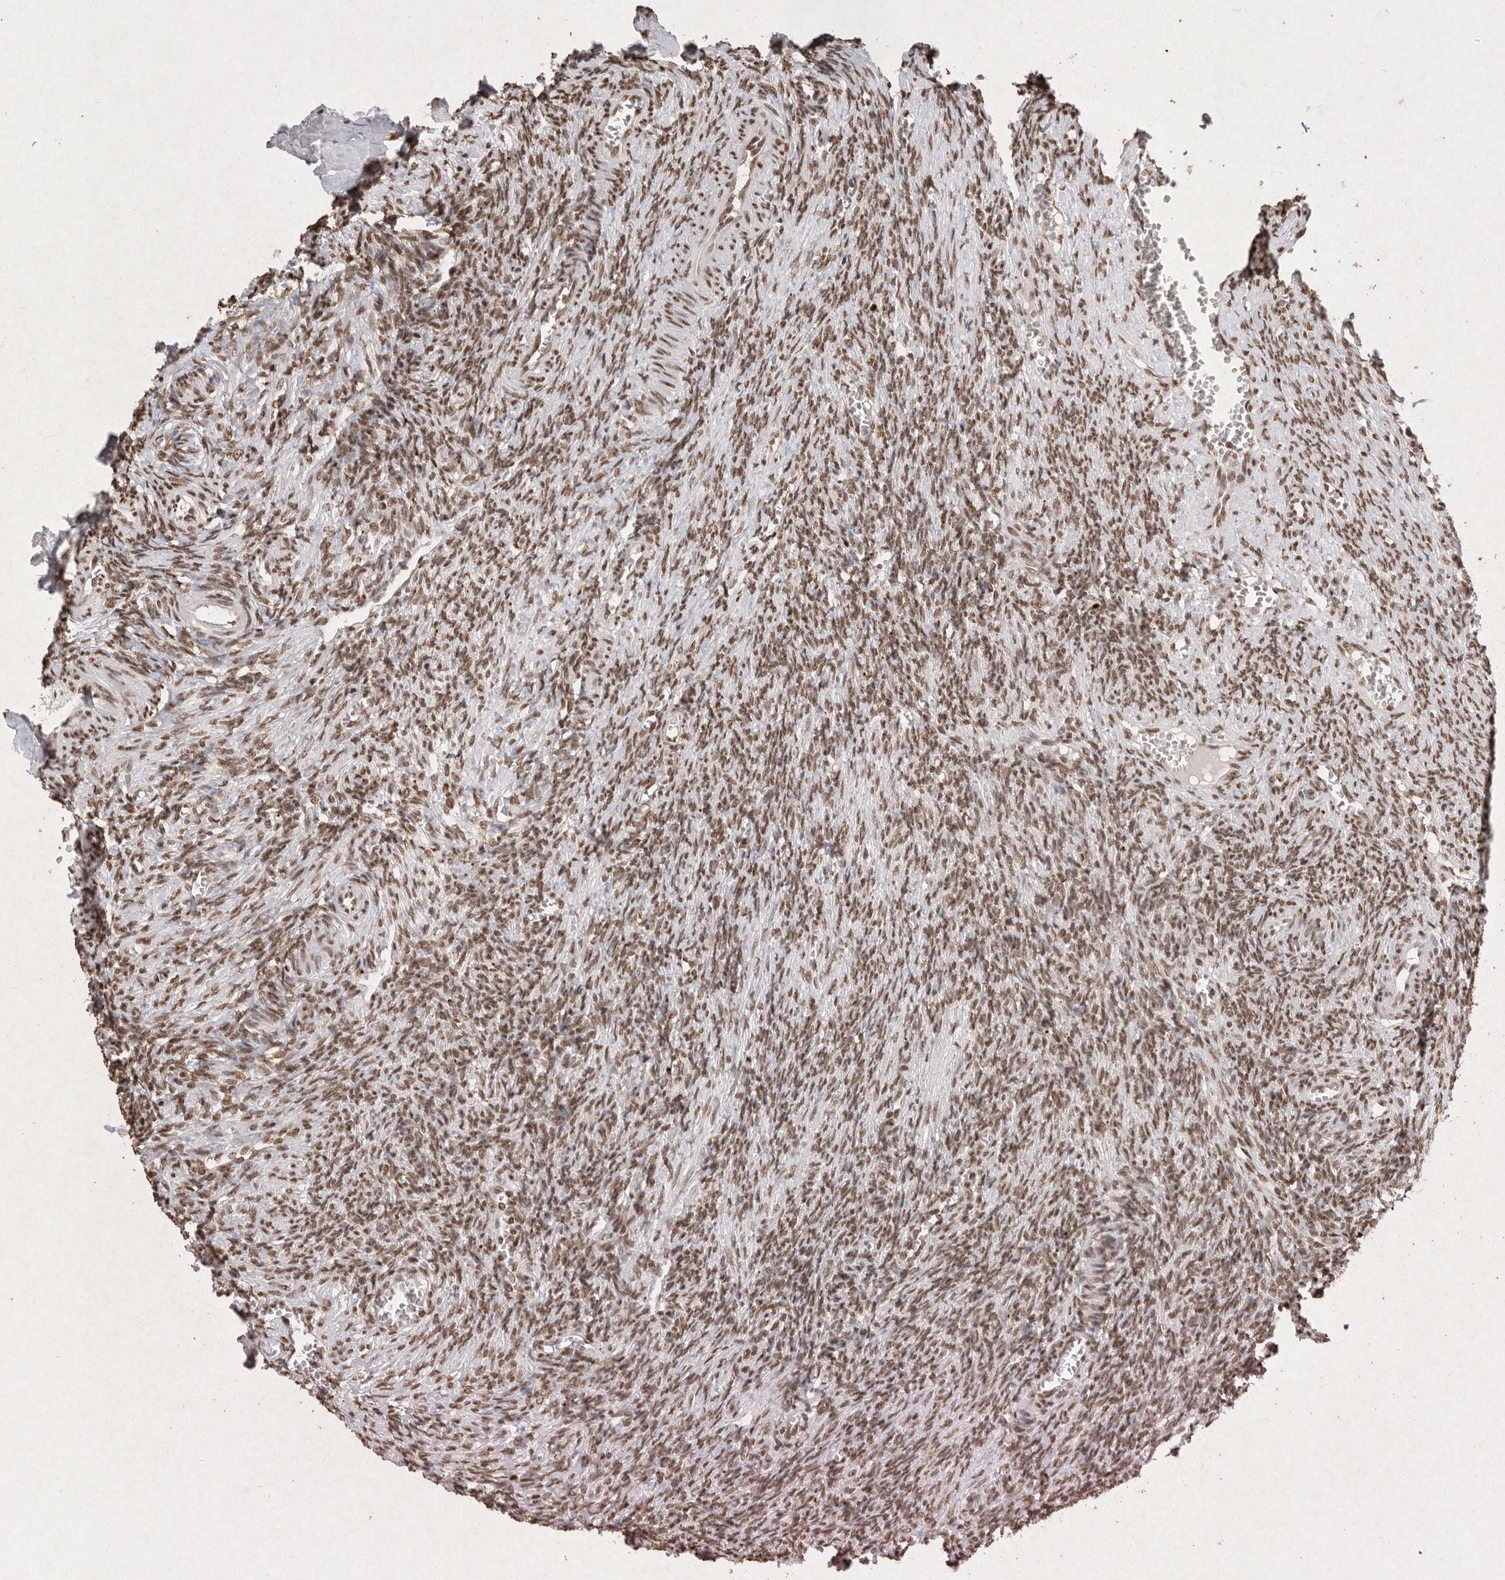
{"staining": {"intensity": "moderate", "quantity": ">75%", "location": "nuclear"}, "tissue": "ovary", "cell_type": "Ovarian stroma cells", "image_type": "normal", "snomed": [{"axis": "morphology", "description": "Normal tissue, NOS"}, {"axis": "topography", "description": "Ovary"}], "caption": "Protein staining of normal ovary reveals moderate nuclear expression in about >75% of ovarian stroma cells. The staining was performed using DAB to visualize the protein expression in brown, while the nuclei were stained in blue with hematoxylin (Magnification: 20x).", "gene": "NKX3", "patient": {"sex": "female", "age": 27}}